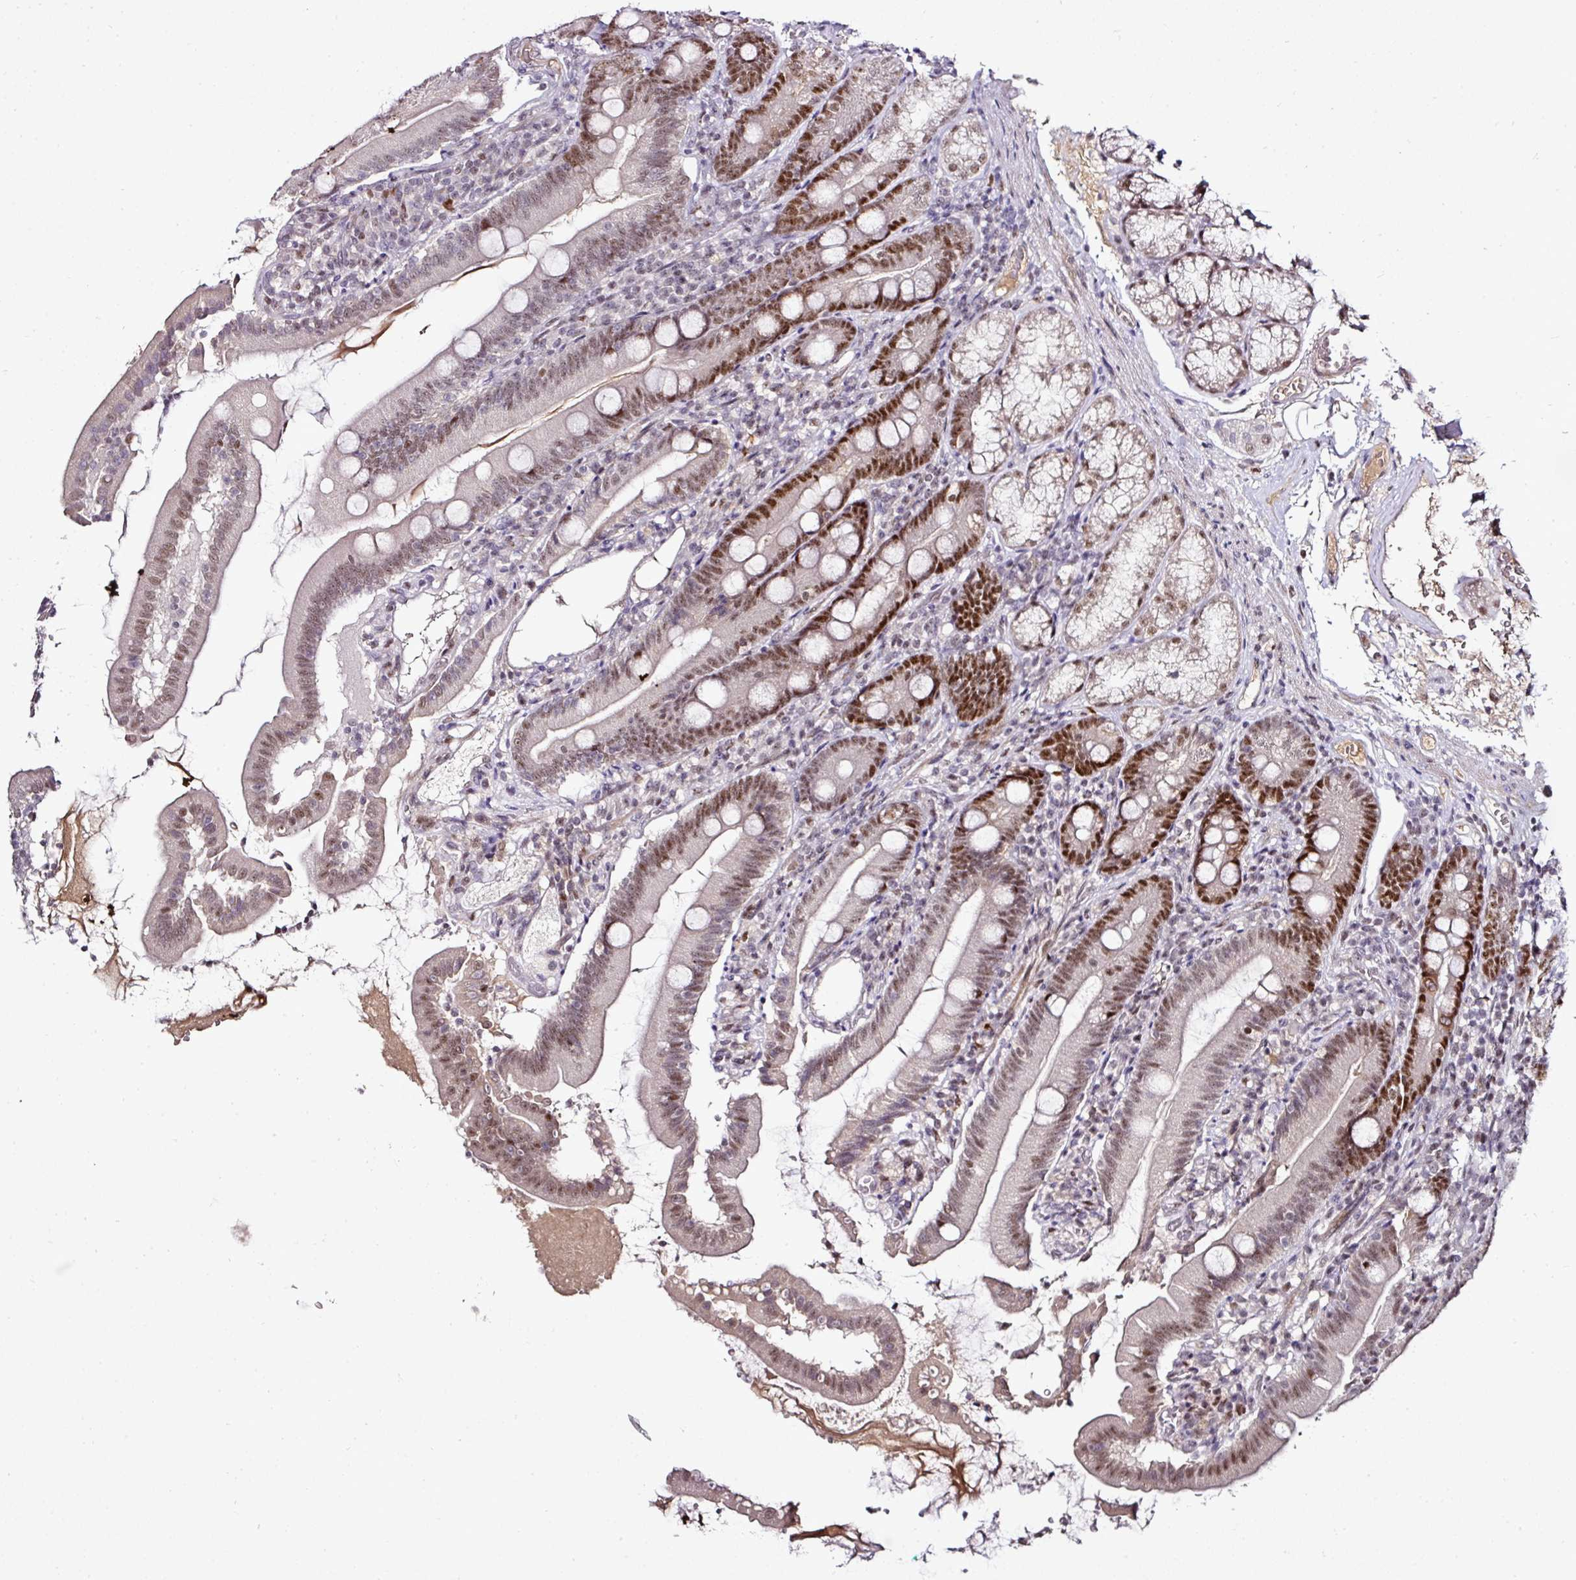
{"staining": {"intensity": "strong", "quantity": "25%-75%", "location": "nuclear"}, "tissue": "duodenum", "cell_type": "Glandular cells", "image_type": "normal", "snomed": [{"axis": "morphology", "description": "Normal tissue, NOS"}, {"axis": "topography", "description": "Duodenum"}], "caption": "Protein staining shows strong nuclear expression in approximately 25%-75% of glandular cells in unremarkable duodenum.", "gene": "KLF16", "patient": {"sex": "female", "age": 67}}